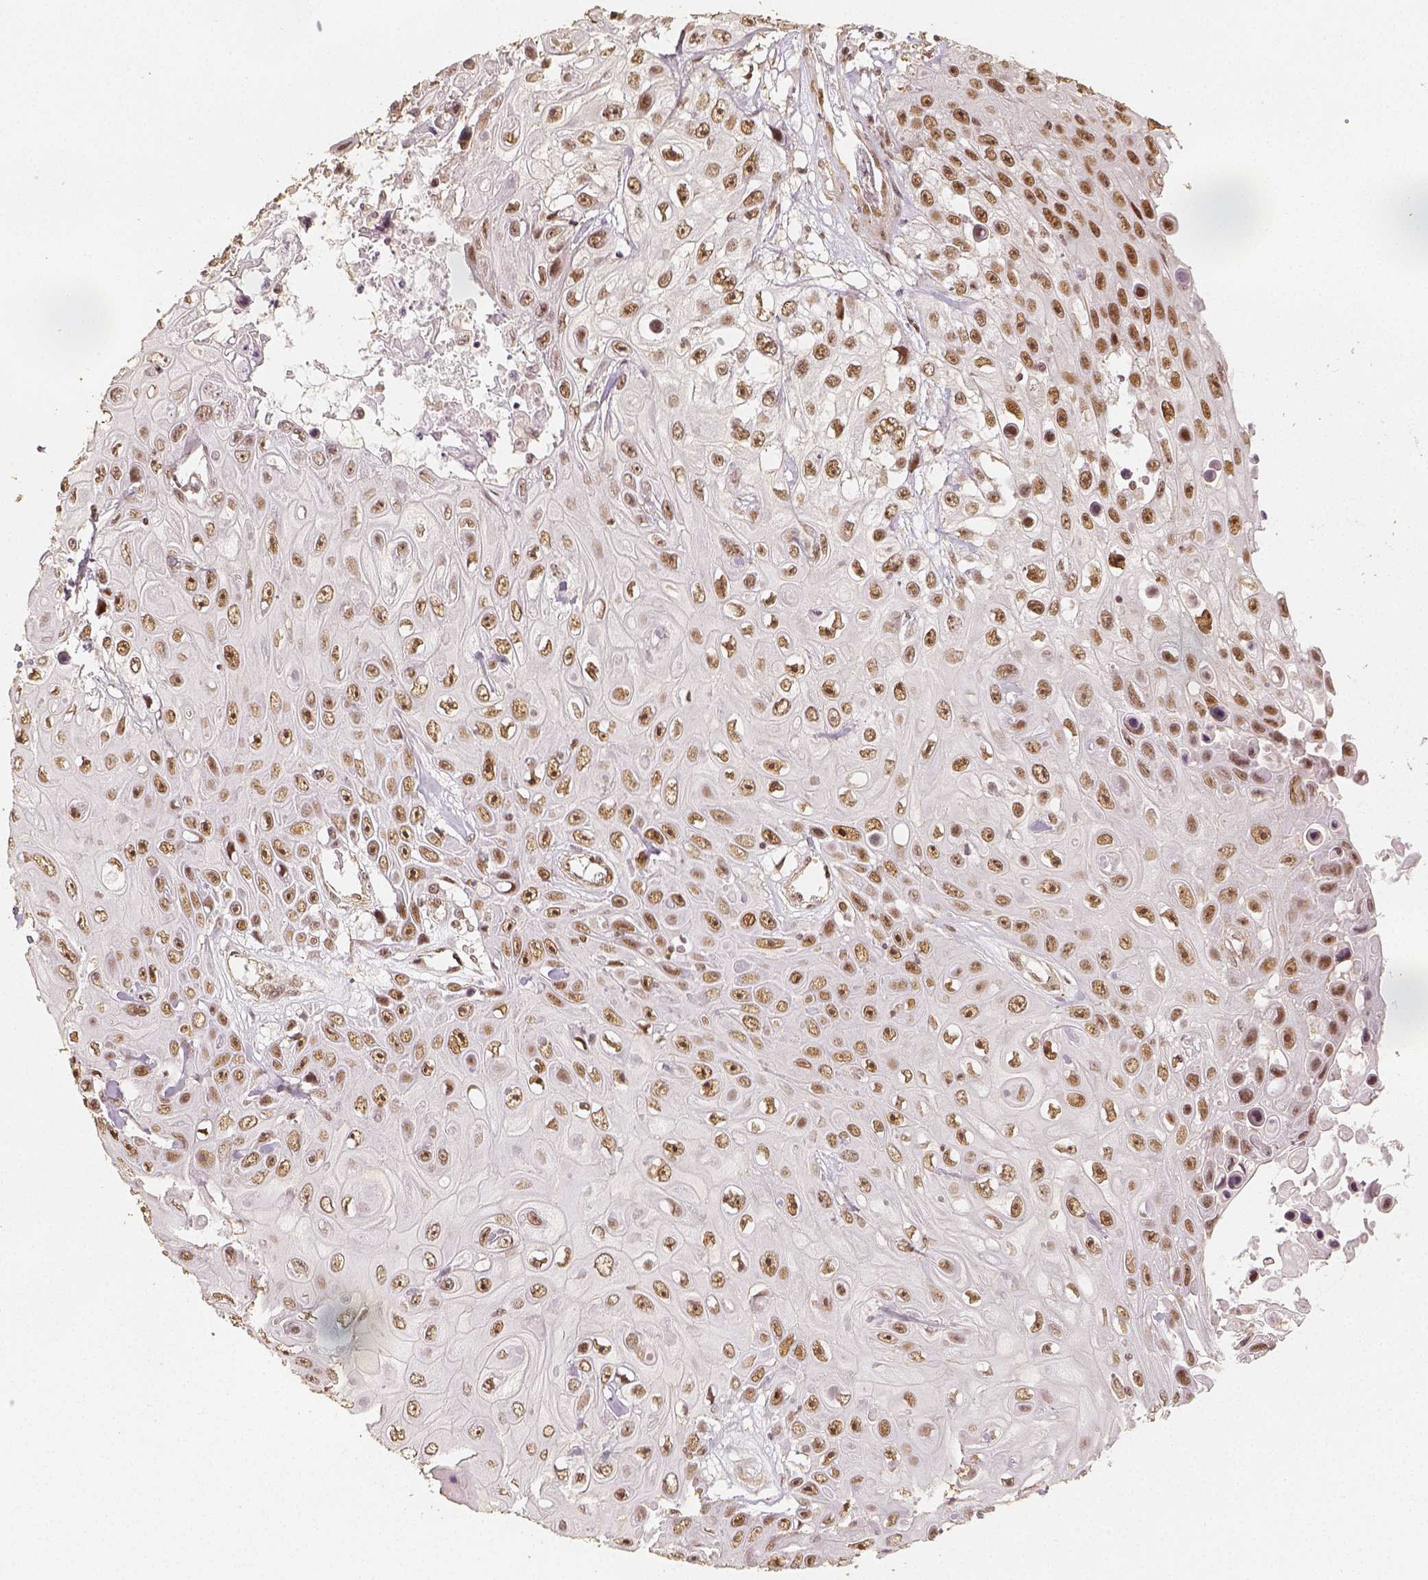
{"staining": {"intensity": "moderate", "quantity": ">75%", "location": "nuclear"}, "tissue": "skin cancer", "cell_type": "Tumor cells", "image_type": "cancer", "snomed": [{"axis": "morphology", "description": "Squamous cell carcinoma, NOS"}, {"axis": "topography", "description": "Skin"}], "caption": "The micrograph displays a brown stain indicating the presence of a protein in the nuclear of tumor cells in skin cancer (squamous cell carcinoma).", "gene": "HDAC1", "patient": {"sex": "male", "age": 82}}